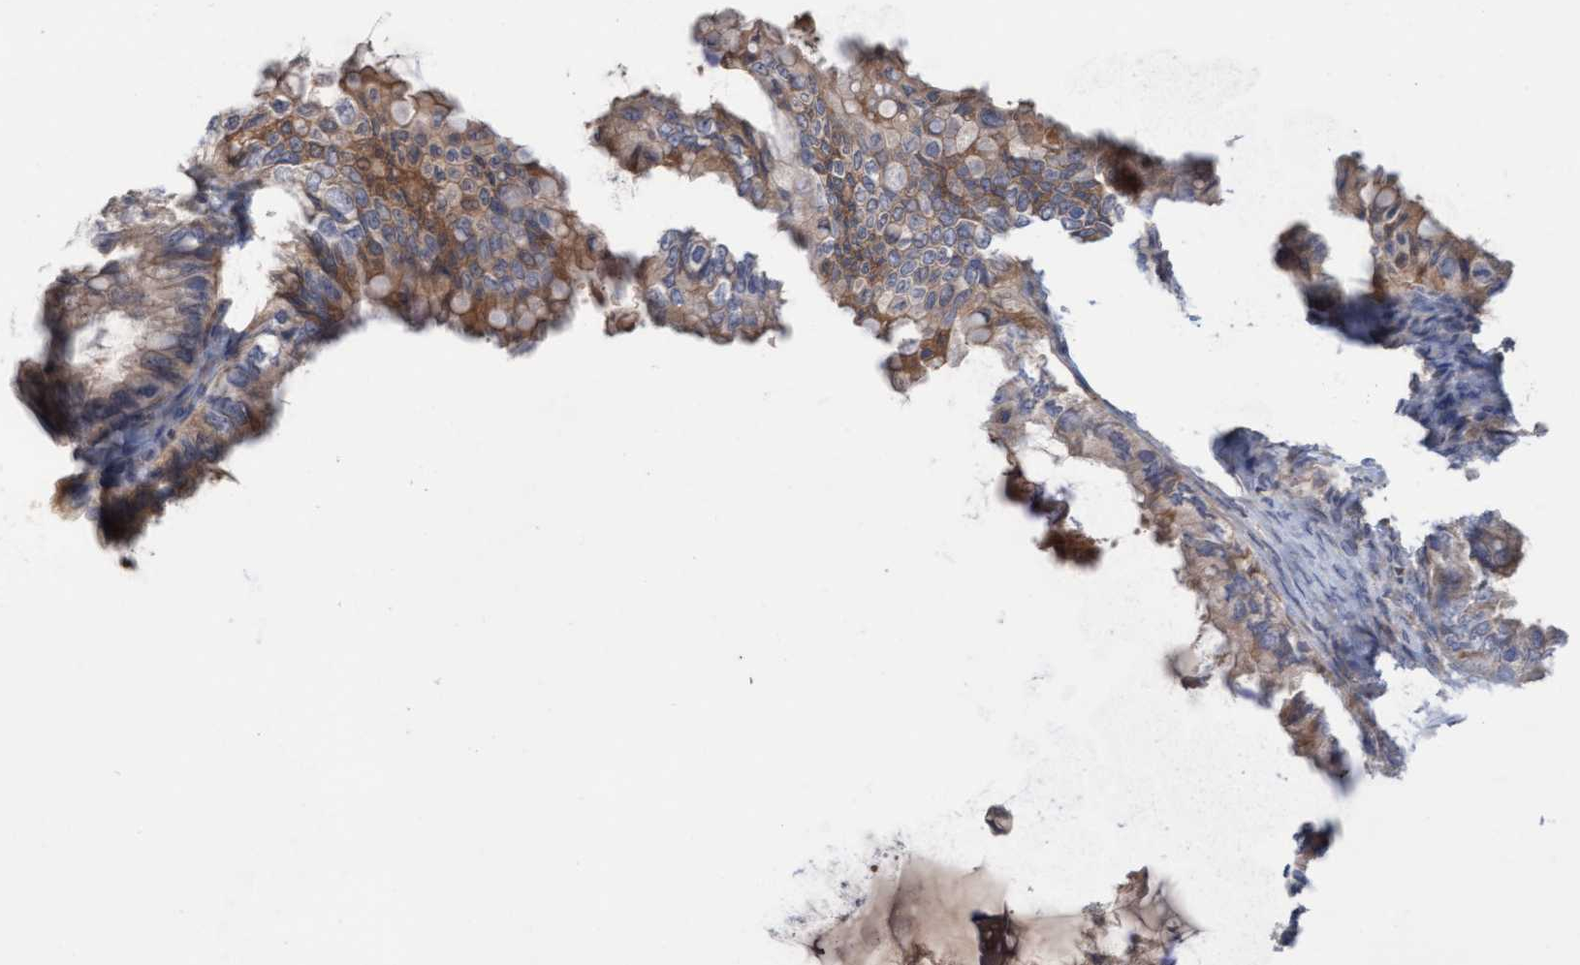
{"staining": {"intensity": "moderate", "quantity": "25%-75%", "location": "cytoplasmic/membranous"}, "tissue": "ovarian cancer", "cell_type": "Tumor cells", "image_type": "cancer", "snomed": [{"axis": "morphology", "description": "Cystadenocarcinoma, mucinous, NOS"}, {"axis": "topography", "description": "Ovary"}], "caption": "This photomicrograph displays mucinous cystadenocarcinoma (ovarian) stained with IHC to label a protein in brown. The cytoplasmic/membranous of tumor cells show moderate positivity for the protein. Nuclei are counter-stained blue.", "gene": "MMP8", "patient": {"sex": "female", "age": 80}}